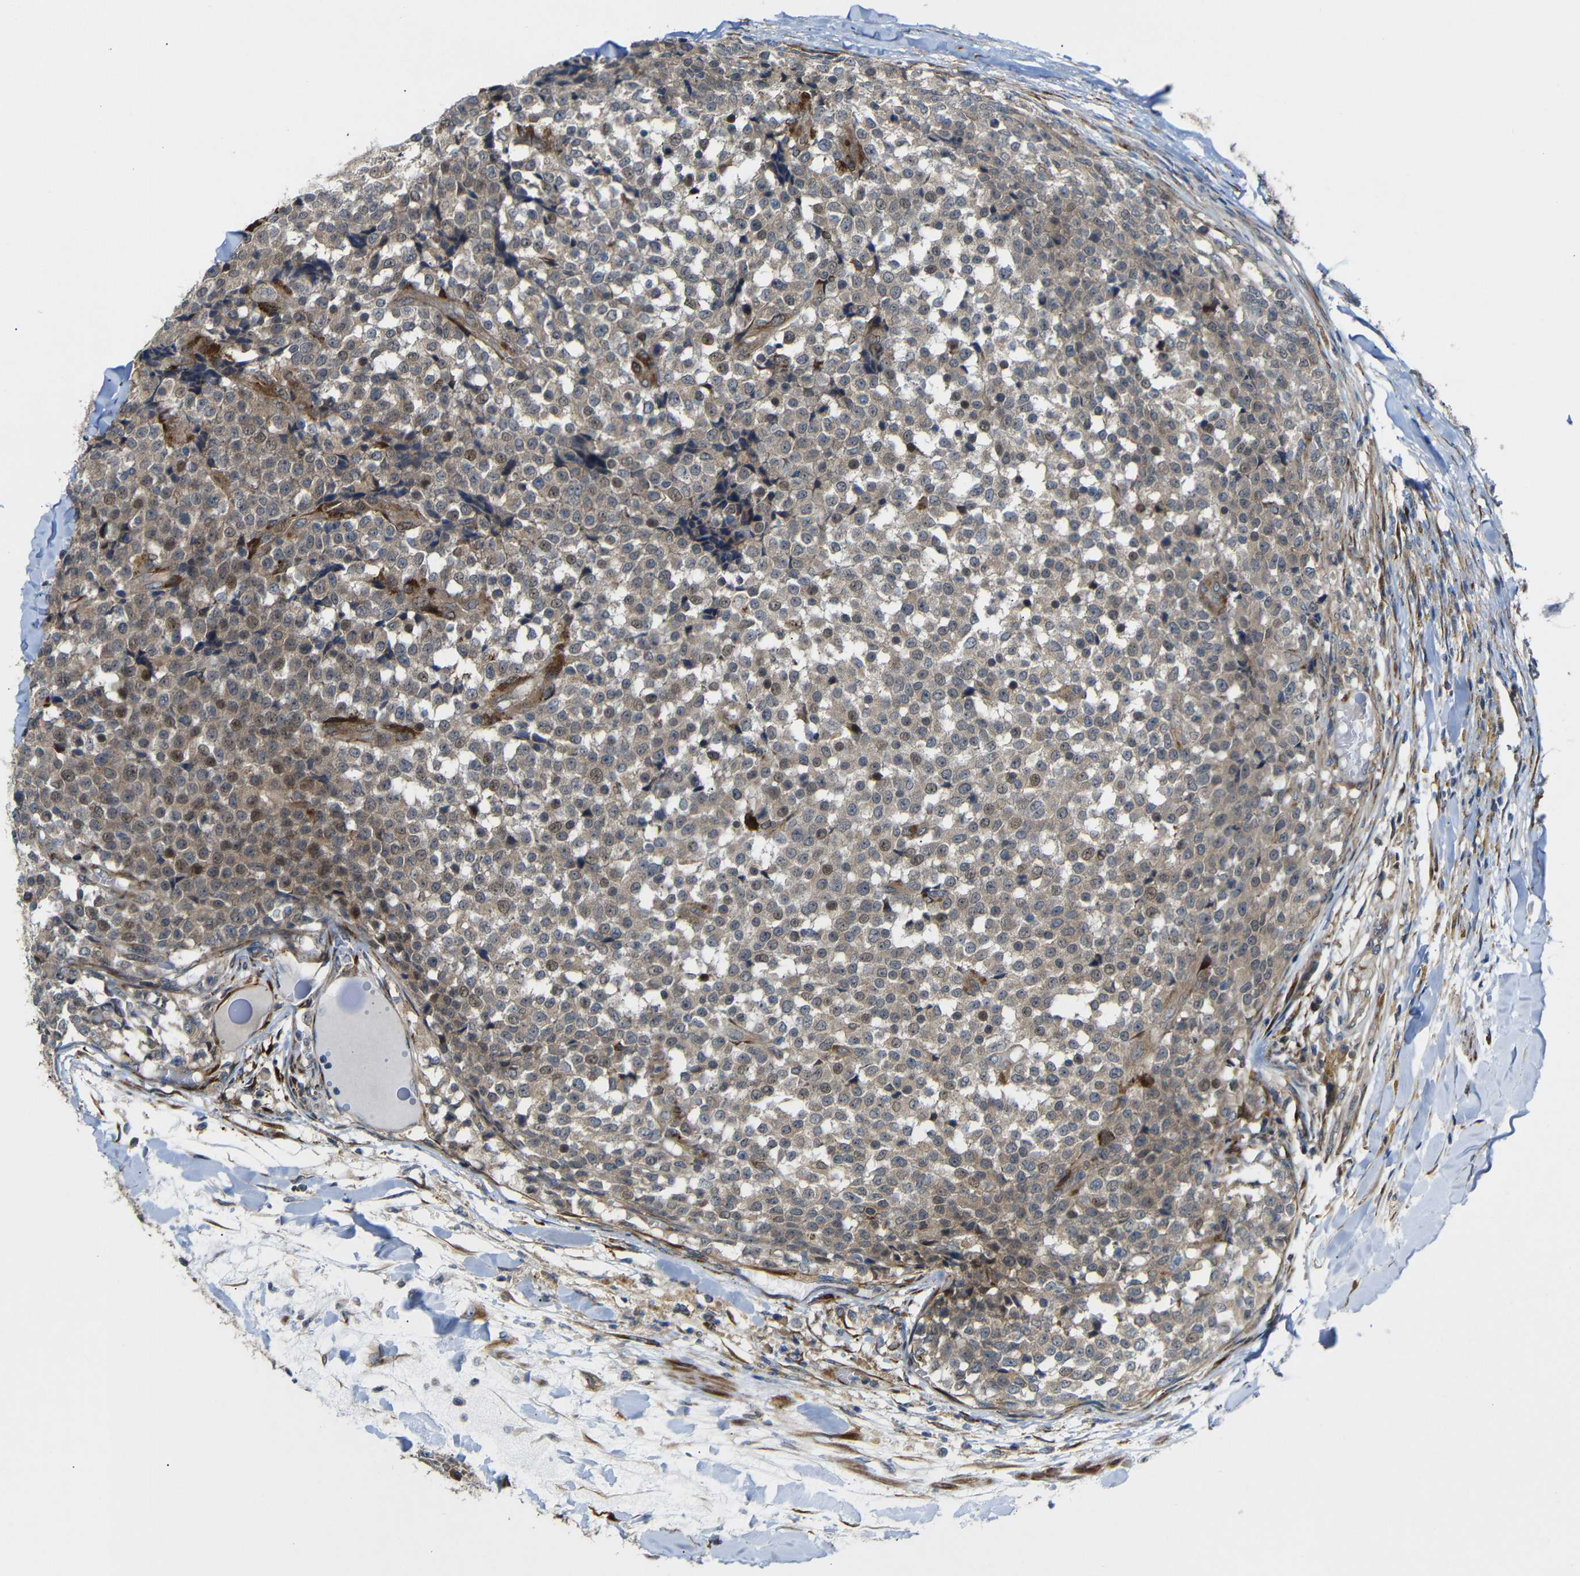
{"staining": {"intensity": "moderate", "quantity": ">75%", "location": "cytoplasmic/membranous"}, "tissue": "testis cancer", "cell_type": "Tumor cells", "image_type": "cancer", "snomed": [{"axis": "morphology", "description": "Seminoma, NOS"}, {"axis": "topography", "description": "Testis"}], "caption": "Immunohistochemical staining of testis cancer reveals moderate cytoplasmic/membranous protein expression in approximately >75% of tumor cells.", "gene": "P3H2", "patient": {"sex": "male", "age": 59}}